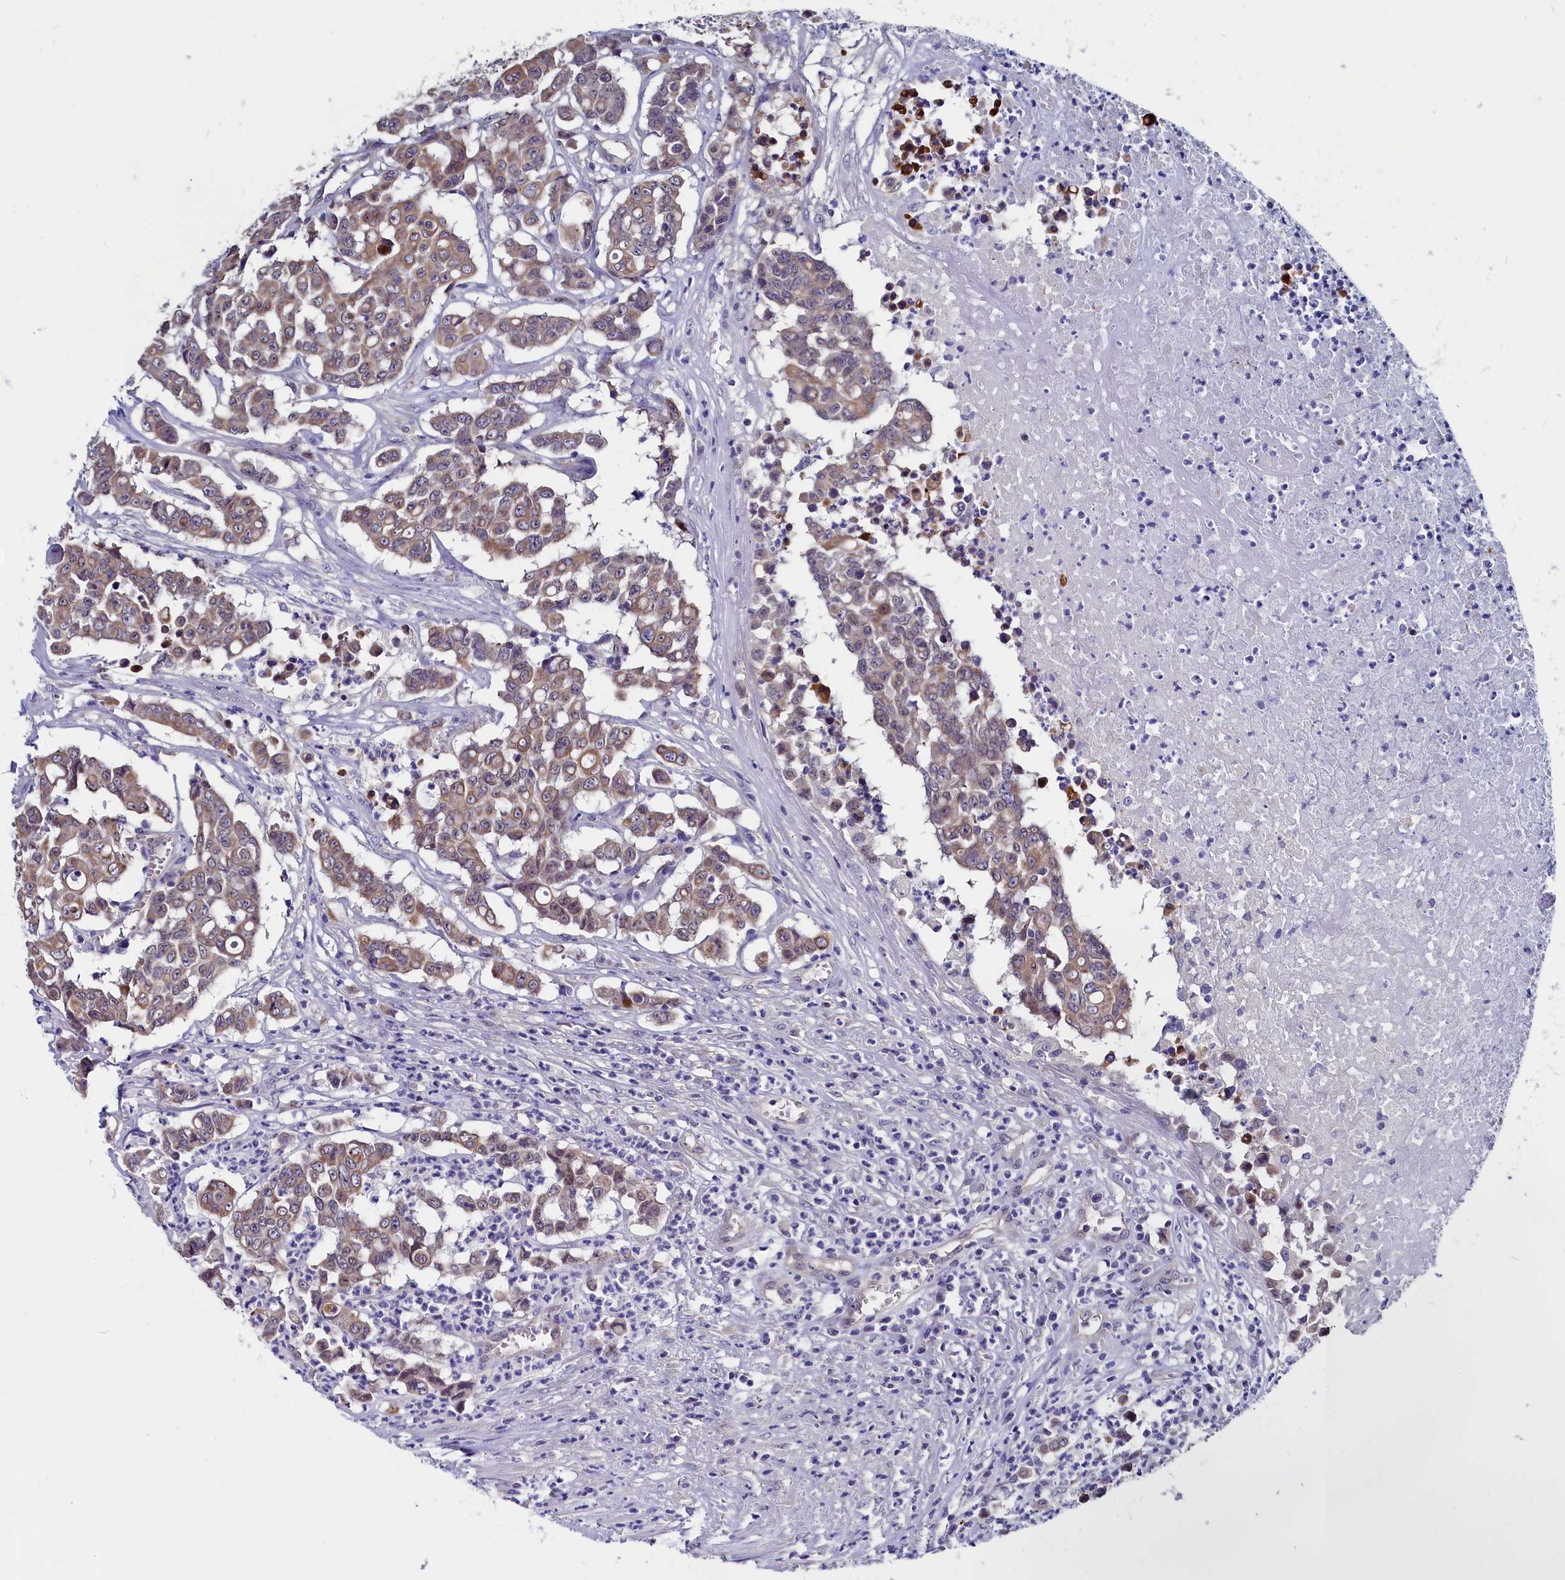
{"staining": {"intensity": "weak", "quantity": "25%-75%", "location": "cytoplasmic/membranous"}, "tissue": "colorectal cancer", "cell_type": "Tumor cells", "image_type": "cancer", "snomed": [{"axis": "morphology", "description": "Adenocarcinoma, NOS"}, {"axis": "topography", "description": "Colon"}], "caption": "Immunohistochemistry (DAB (3,3'-diaminobenzidine)) staining of colorectal cancer (adenocarcinoma) exhibits weak cytoplasmic/membranous protein expression in approximately 25%-75% of tumor cells.", "gene": "CIAPIN1", "patient": {"sex": "male", "age": 51}}